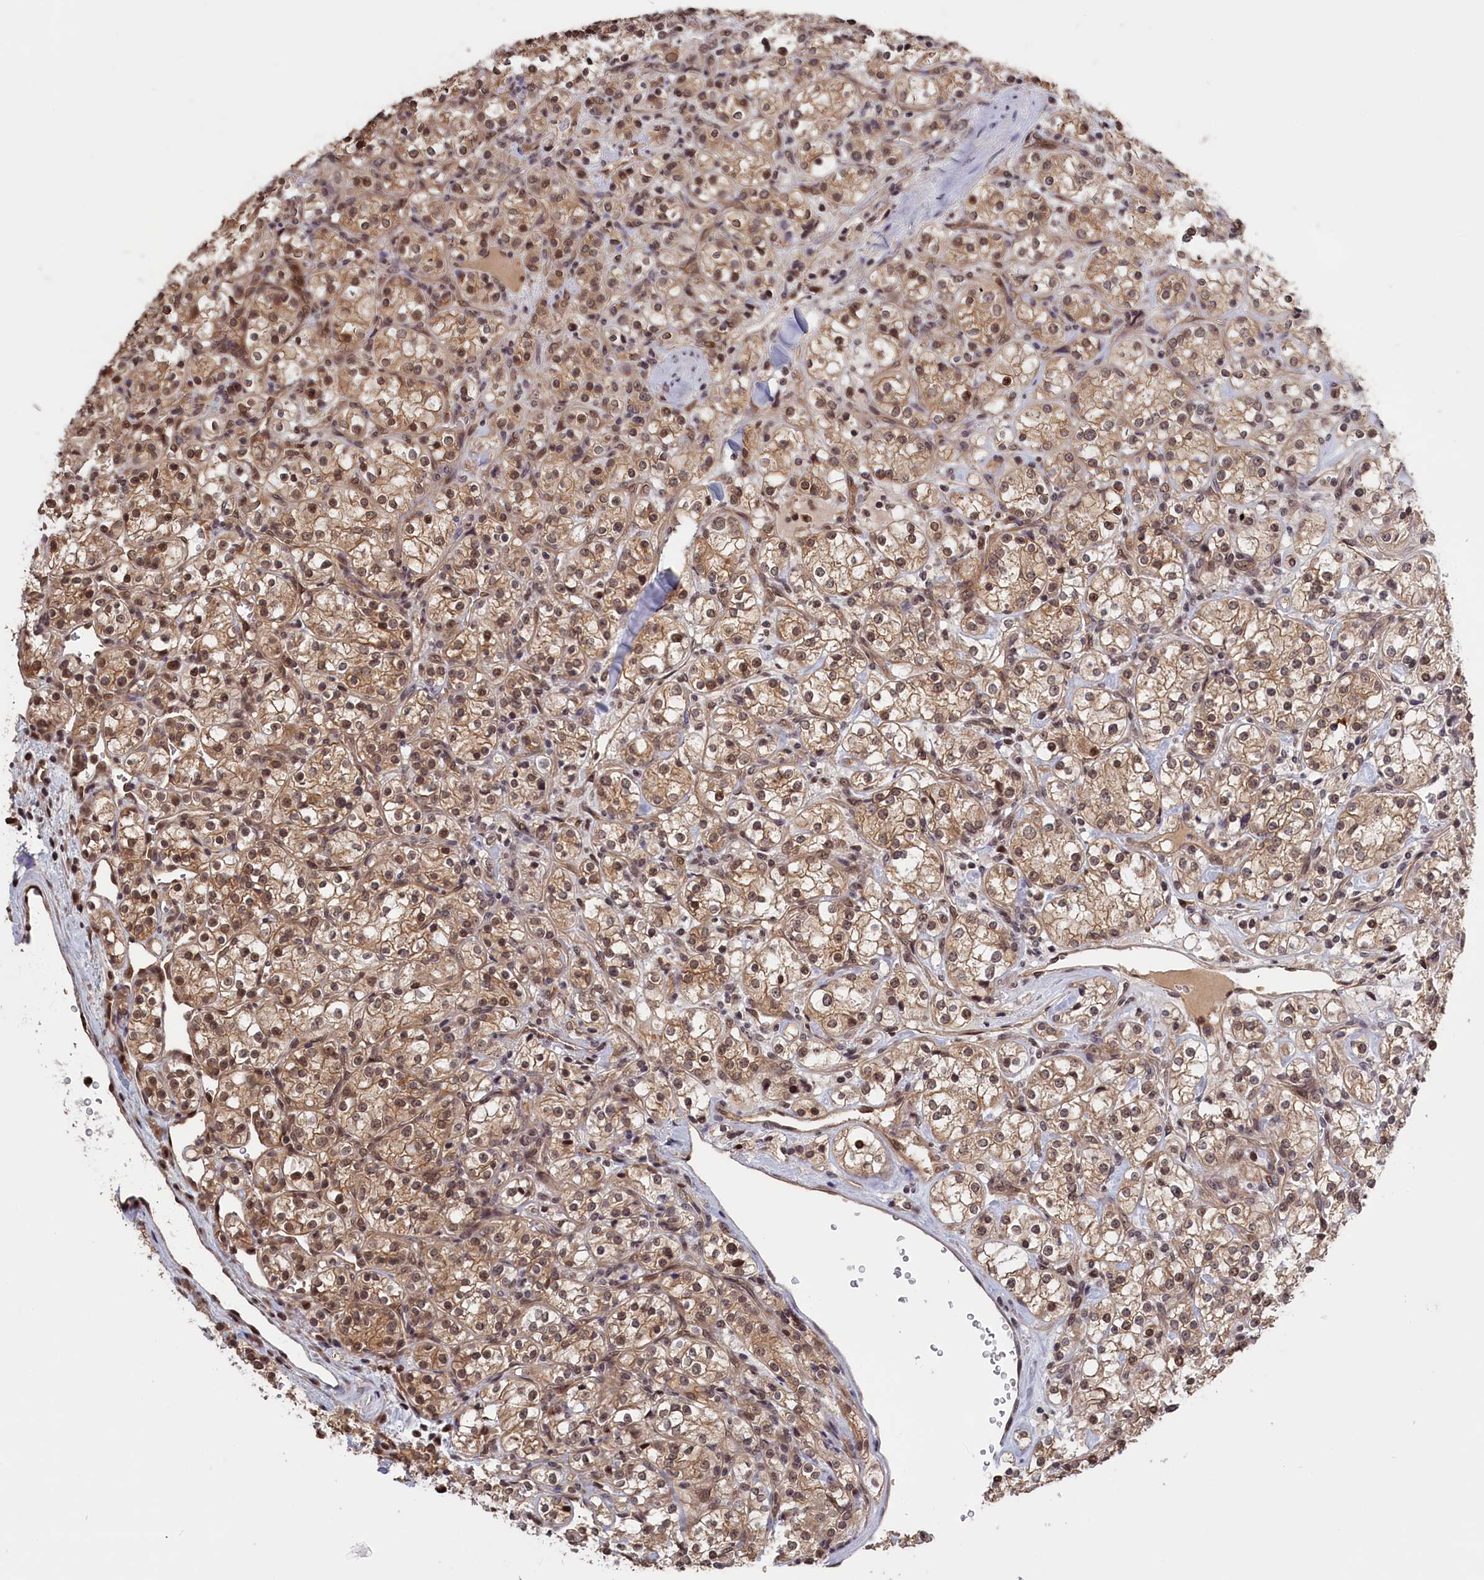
{"staining": {"intensity": "moderate", "quantity": ">75%", "location": "cytoplasmic/membranous,nuclear"}, "tissue": "renal cancer", "cell_type": "Tumor cells", "image_type": "cancer", "snomed": [{"axis": "morphology", "description": "Adenocarcinoma, NOS"}, {"axis": "topography", "description": "Kidney"}], "caption": "A photomicrograph of human renal adenocarcinoma stained for a protein demonstrates moderate cytoplasmic/membranous and nuclear brown staining in tumor cells.", "gene": "PLP2", "patient": {"sex": "male", "age": 77}}